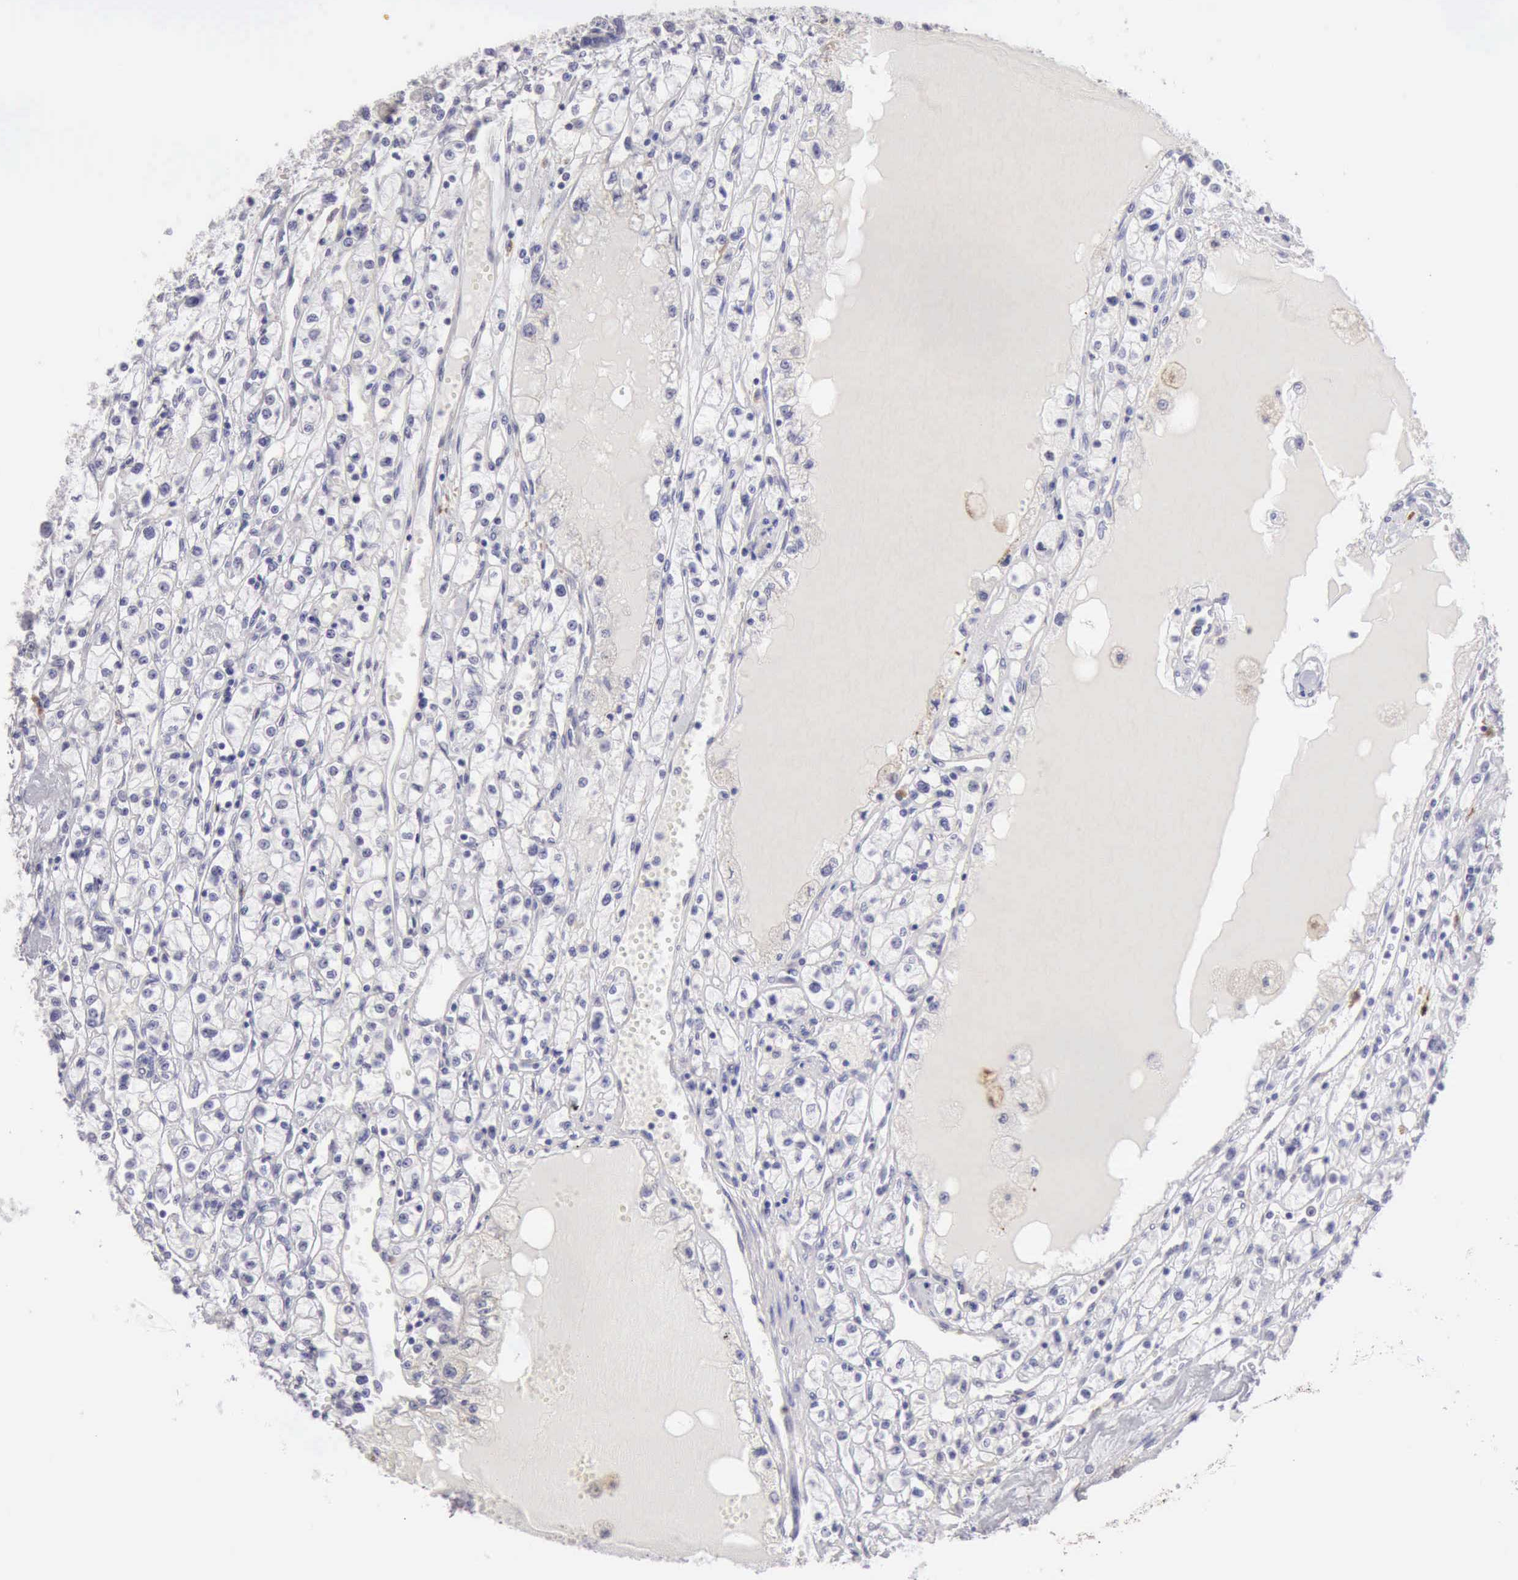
{"staining": {"intensity": "negative", "quantity": "none", "location": "none"}, "tissue": "renal cancer", "cell_type": "Tumor cells", "image_type": "cancer", "snomed": [{"axis": "morphology", "description": "Adenocarcinoma, NOS"}, {"axis": "topography", "description": "Kidney"}], "caption": "A photomicrograph of human adenocarcinoma (renal) is negative for staining in tumor cells. (DAB (3,3'-diaminobenzidine) immunohistochemistry visualized using brightfield microscopy, high magnification).", "gene": "RNASE1", "patient": {"sex": "male", "age": 56}}